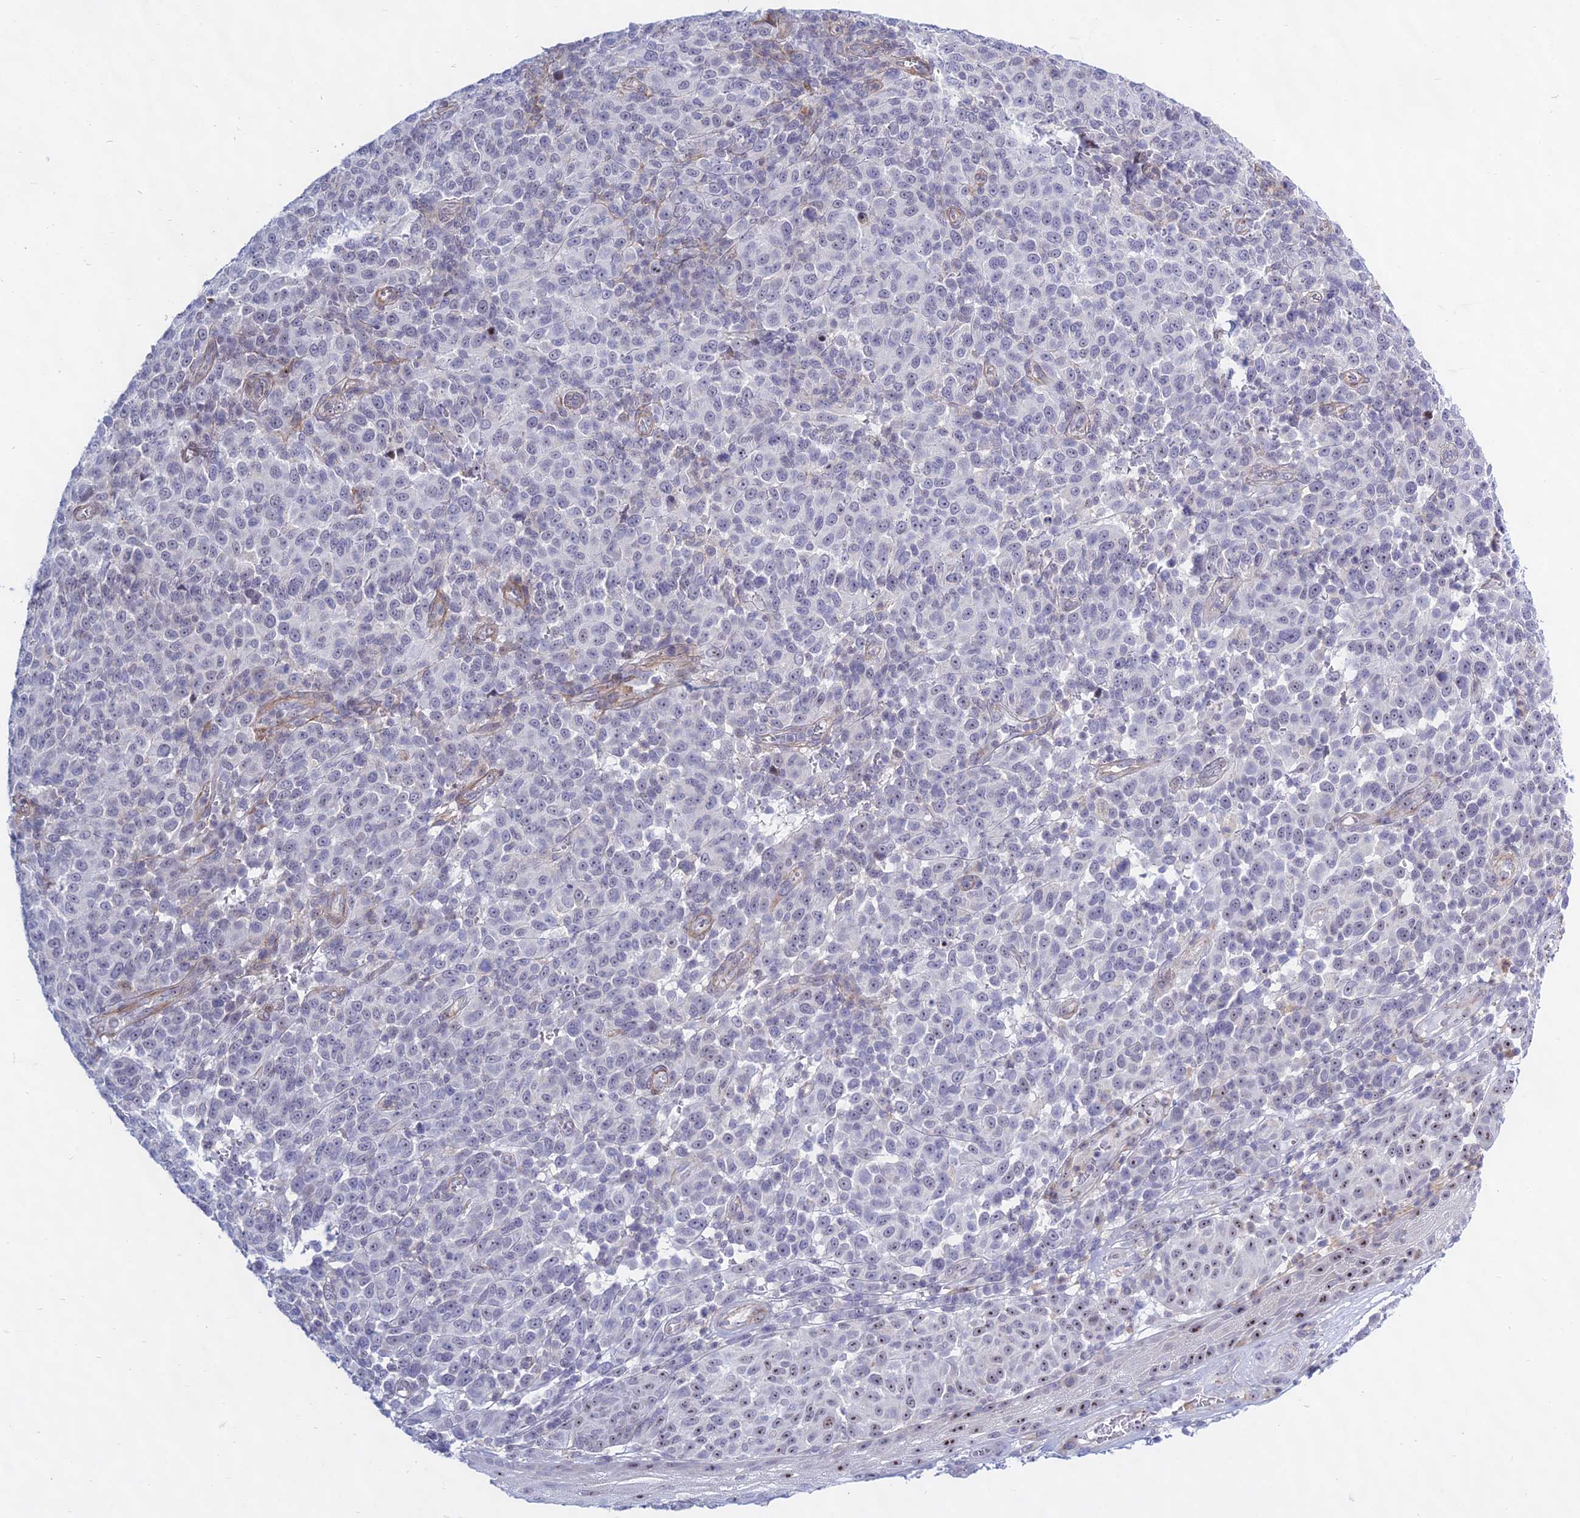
{"staining": {"intensity": "negative", "quantity": "none", "location": "none"}, "tissue": "melanoma", "cell_type": "Tumor cells", "image_type": "cancer", "snomed": [{"axis": "morphology", "description": "Malignant melanoma, NOS"}, {"axis": "topography", "description": "Skin"}], "caption": "The image displays no significant staining in tumor cells of malignant melanoma.", "gene": "KRR1", "patient": {"sex": "male", "age": 49}}